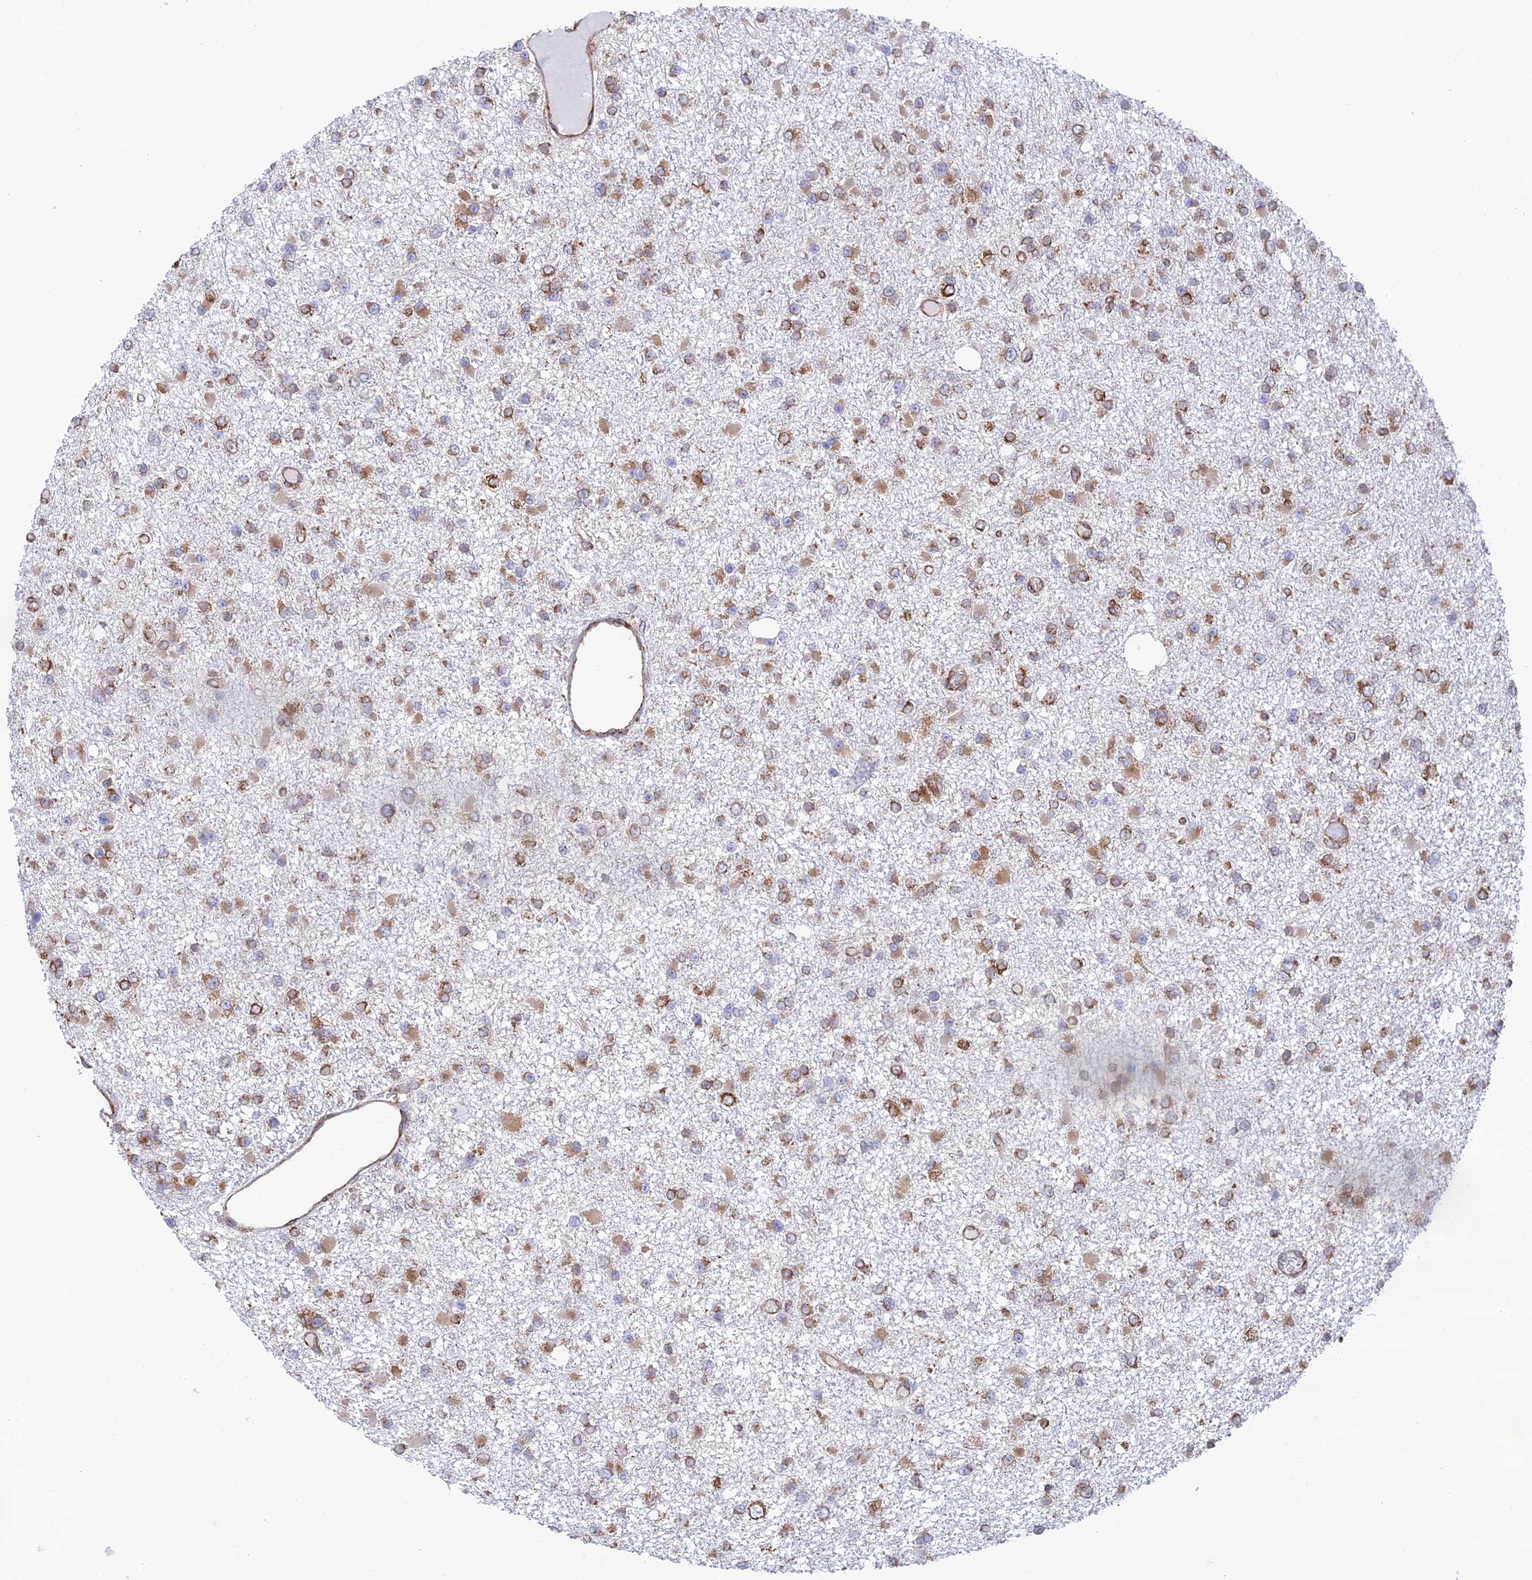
{"staining": {"intensity": "moderate", "quantity": "25%-75%", "location": "cytoplasmic/membranous"}, "tissue": "glioma", "cell_type": "Tumor cells", "image_type": "cancer", "snomed": [{"axis": "morphology", "description": "Glioma, malignant, Low grade"}, {"axis": "topography", "description": "Brain"}], "caption": "Protein analysis of glioma tissue exhibits moderate cytoplasmic/membranous expression in approximately 25%-75% of tumor cells.", "gene": "CCDC69", "patient": {"sex": "female", "age": 22}}